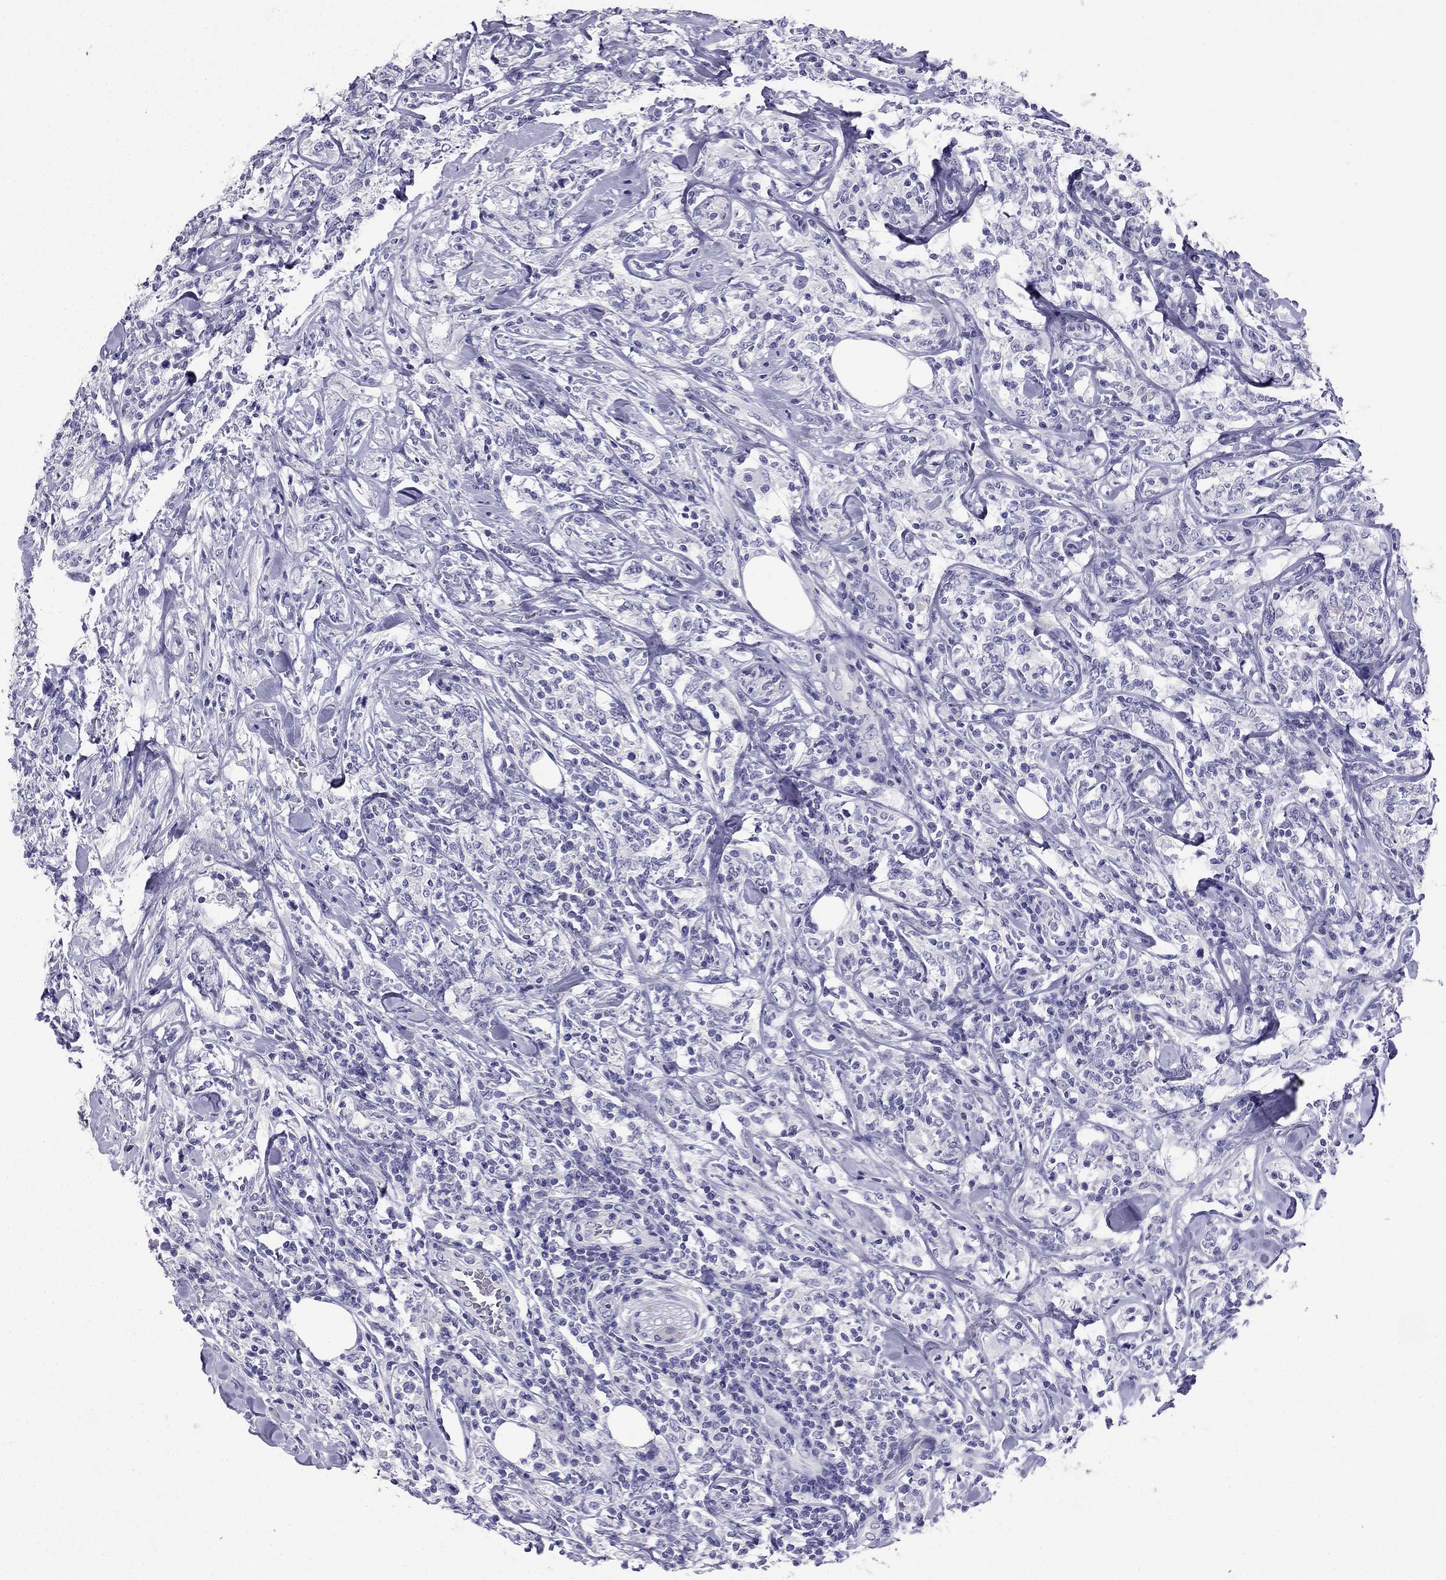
{"staining": {"intensity": "negative", "quantity": "none", "location": "none"}, "tissue": "lymphoma", "cell_type": "Tumor cells", "image_type": "cancer", "snomed": [{"axis": "morphology", "description": "Malignant lymphoma, non-Hodgkin's type, High grade"}, {"axis": "topography", "description": "Lymph node"}], "caption": "DAB immunohistochemical staining of human malignant lymphoma, non-Hodgkin's type (high-grade) demonstrates no significant staining in tumor cells.", "gene": "NPTX1", "patient": {"sex": "female", "age": 84}}